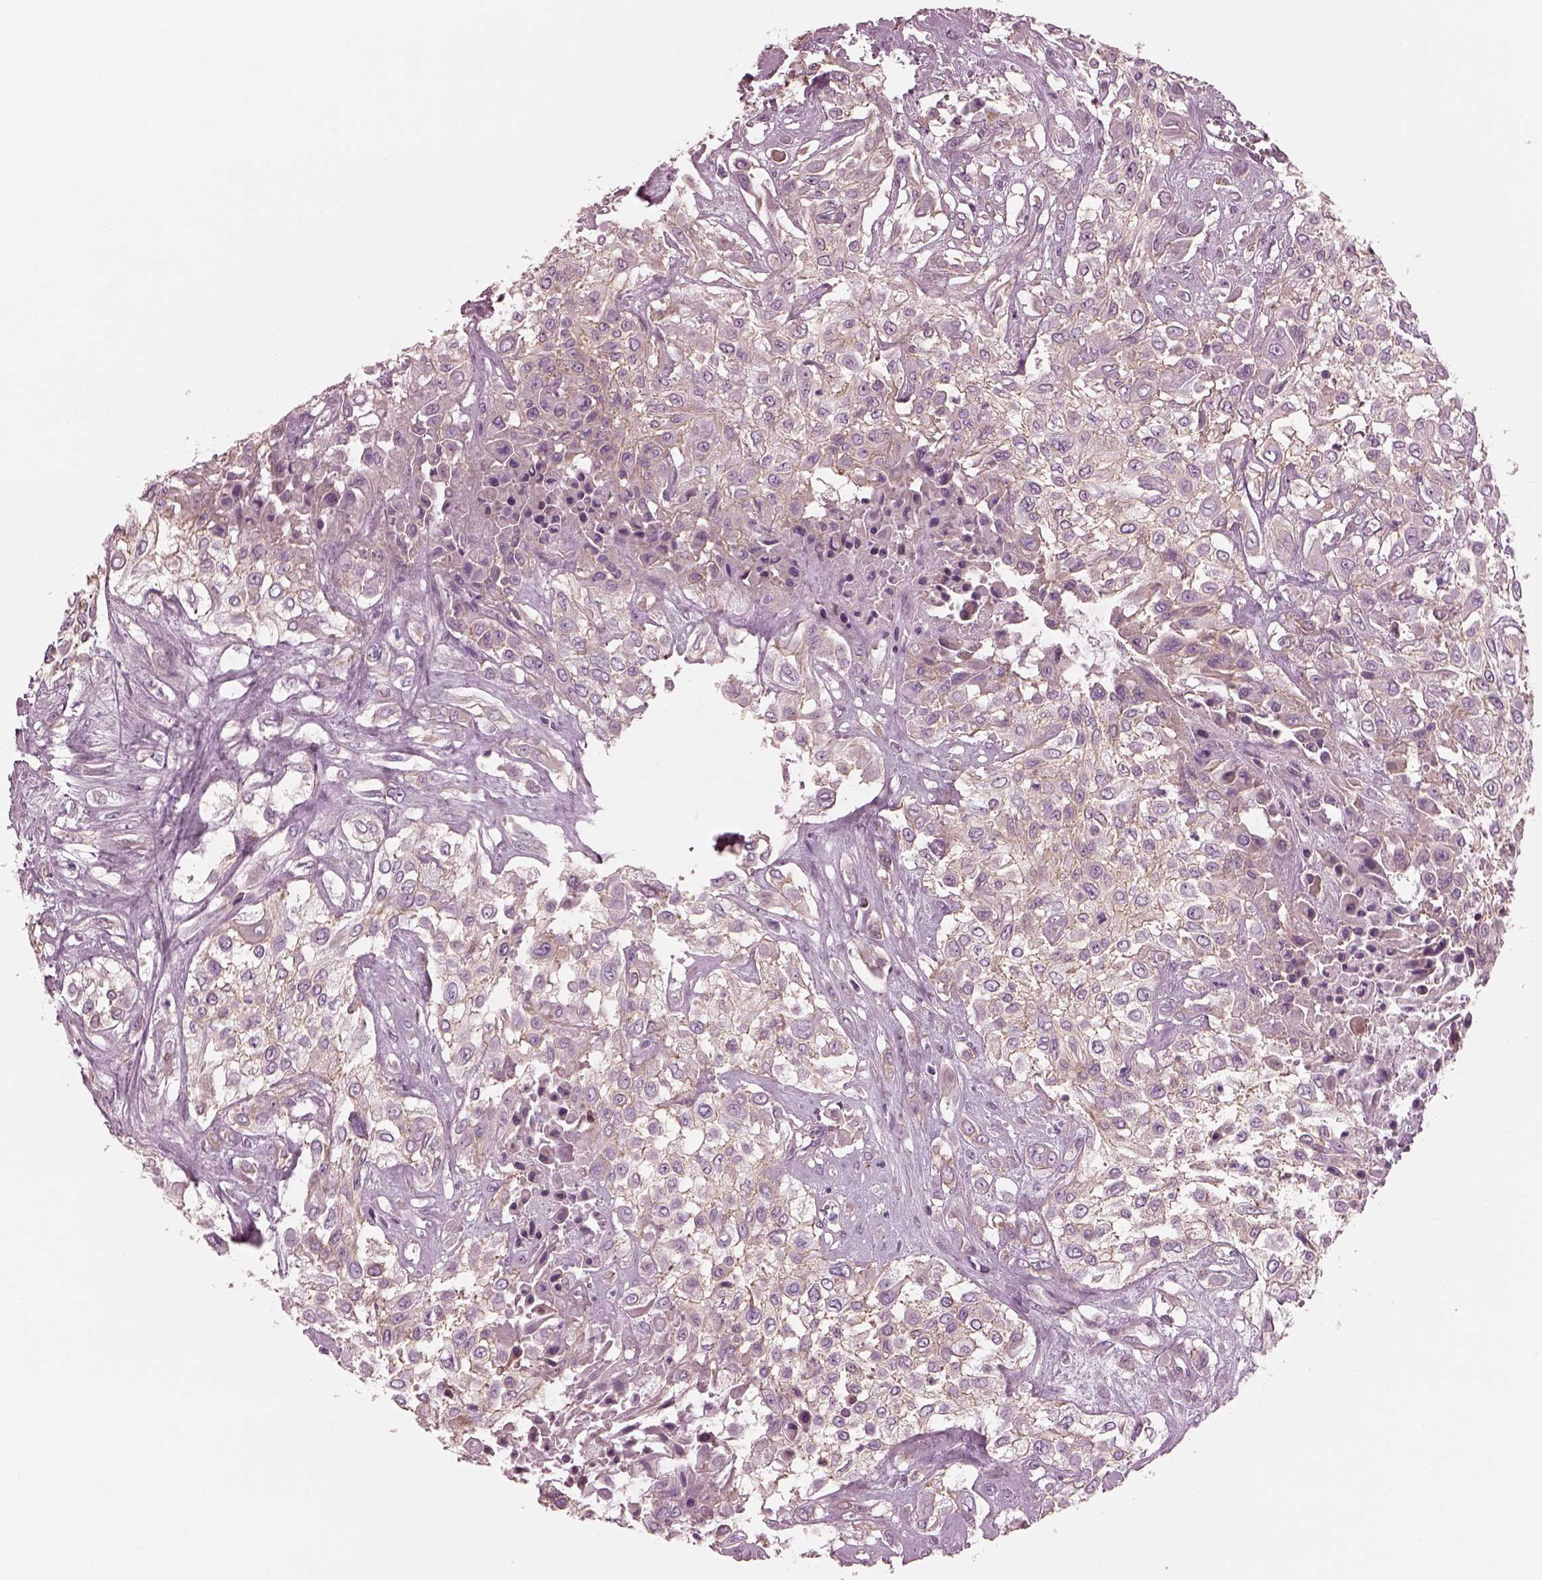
{"staining": {"intensity": "weak", "quantity": "25%-75%", "location": "cytoplasmic/membranous"}, "tissue": "urothelial cancer", "cell_type": "Tumor cells", "image_type": "cancer", "snomed": [{"axis": "morphology", "description": "Urothelial carcinoma, High grade"}, {"axis": "topography", "description": "Urinary bladder"}], "caption": "Immunohistochemical staining of human urothelial carcinoma (high-grade) exhibits low levels of weak cytoplasmic/membranous positivity in approximately 25%-75% of tumor cells.", "gene": "ELAPOR1", "patient": {"sex": "male", "age": 57}}